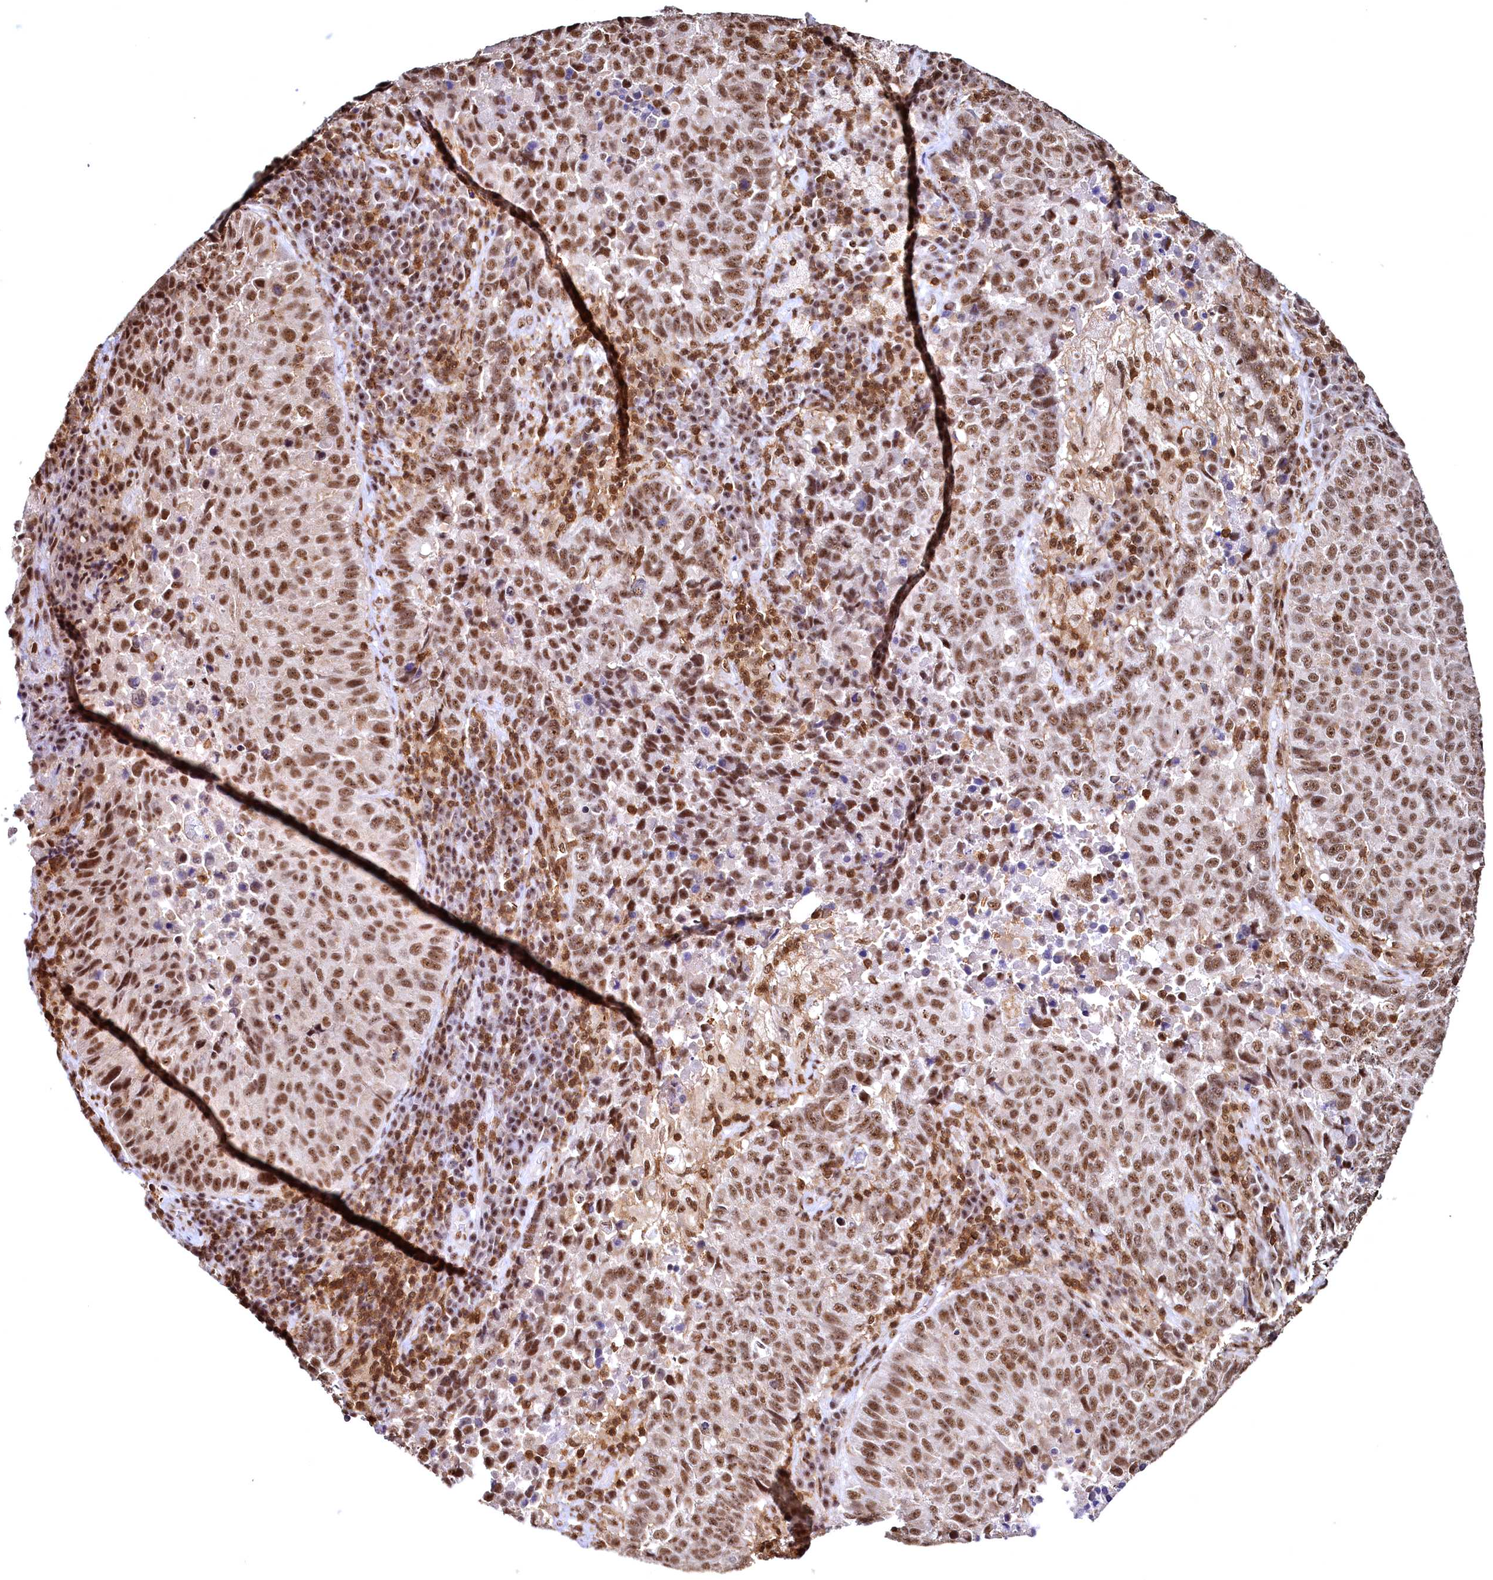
{"staining": {"intensity": "moderate", "quantity": ">75%", "location": "nuclear"}, "tissue": "lung cancer", "cell_type": "Tumor cells", "image_type": "cancer", "snomed": [{"axis": "morphology", "description": "Squamous cell carcinoma, NOS"}, {"axis": "topography", "description": "Lung"}], "caption": "Approximately >75% of tumor cells in lung cancer (squamous cell carcinoma) demonstrate moderate nuclear protein positivity as visualized by brown immunohistochemical staining.", "gene": "RSRC2", "patient": {"sex": "male", "age": 73}}